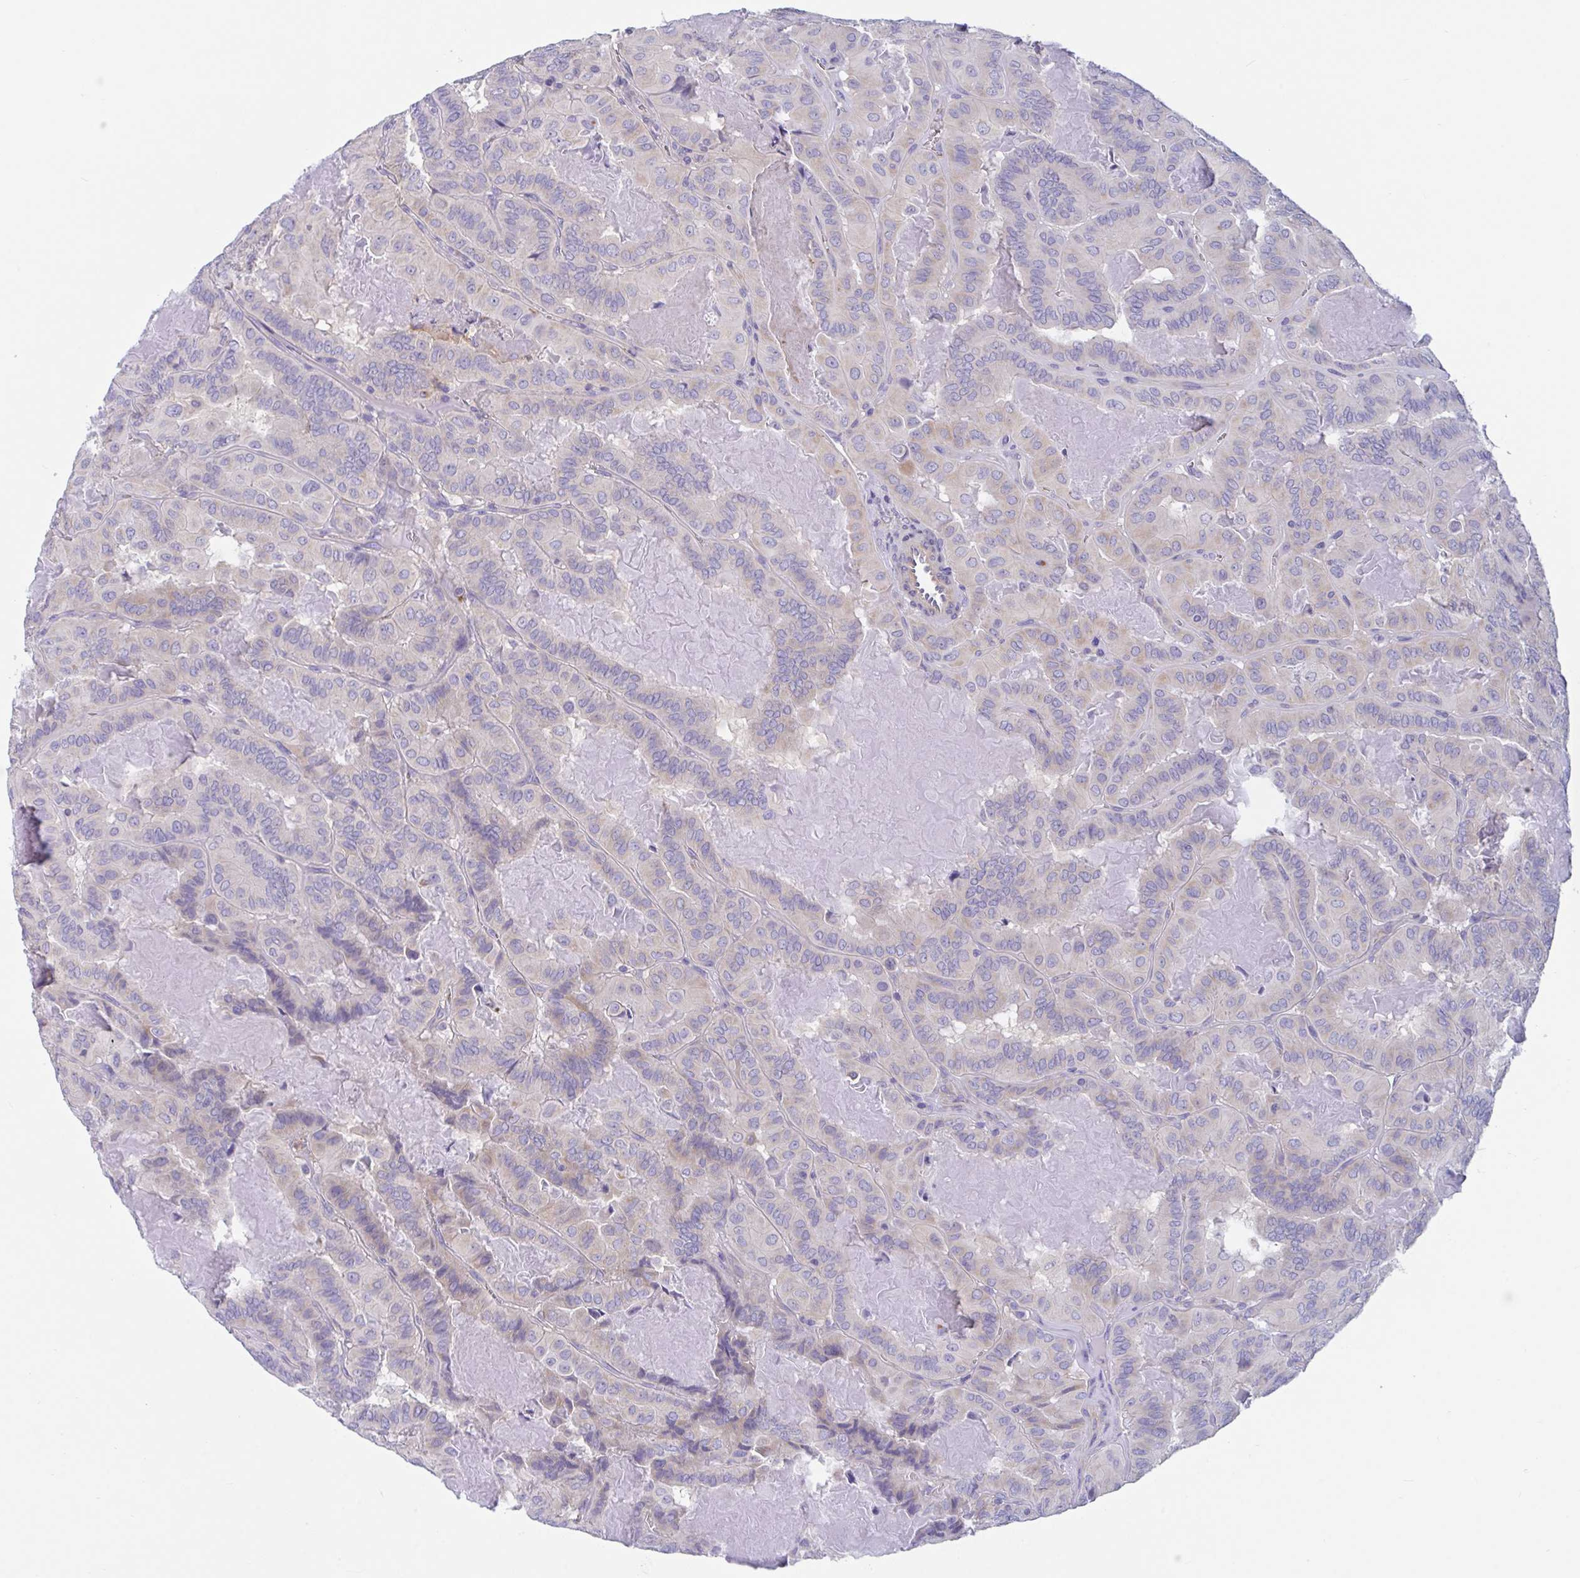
{"staining": {"intensity": "weak", "quantity": "<25%", "location": "cytoplasmic/membranous"}, "tissue": "thyroid cancer", "cell_type": "Tumor cells", "image_type": "cancer", "snomed": [{"axis": "morphology", "description": "Papillary adenocarcinoma, NOS"}, {"axis": "topography", "description": "Thyroid gland"}], "caption": "Immunohistochemistry (IHC) micrograph of thyroid cancer stained for a protein (brown), which demonstrates no positivity in tumor cells. Nuclei are stained in blue.", "gene": "OXLD1", "patient": {"sex": "female", "age": 46}}